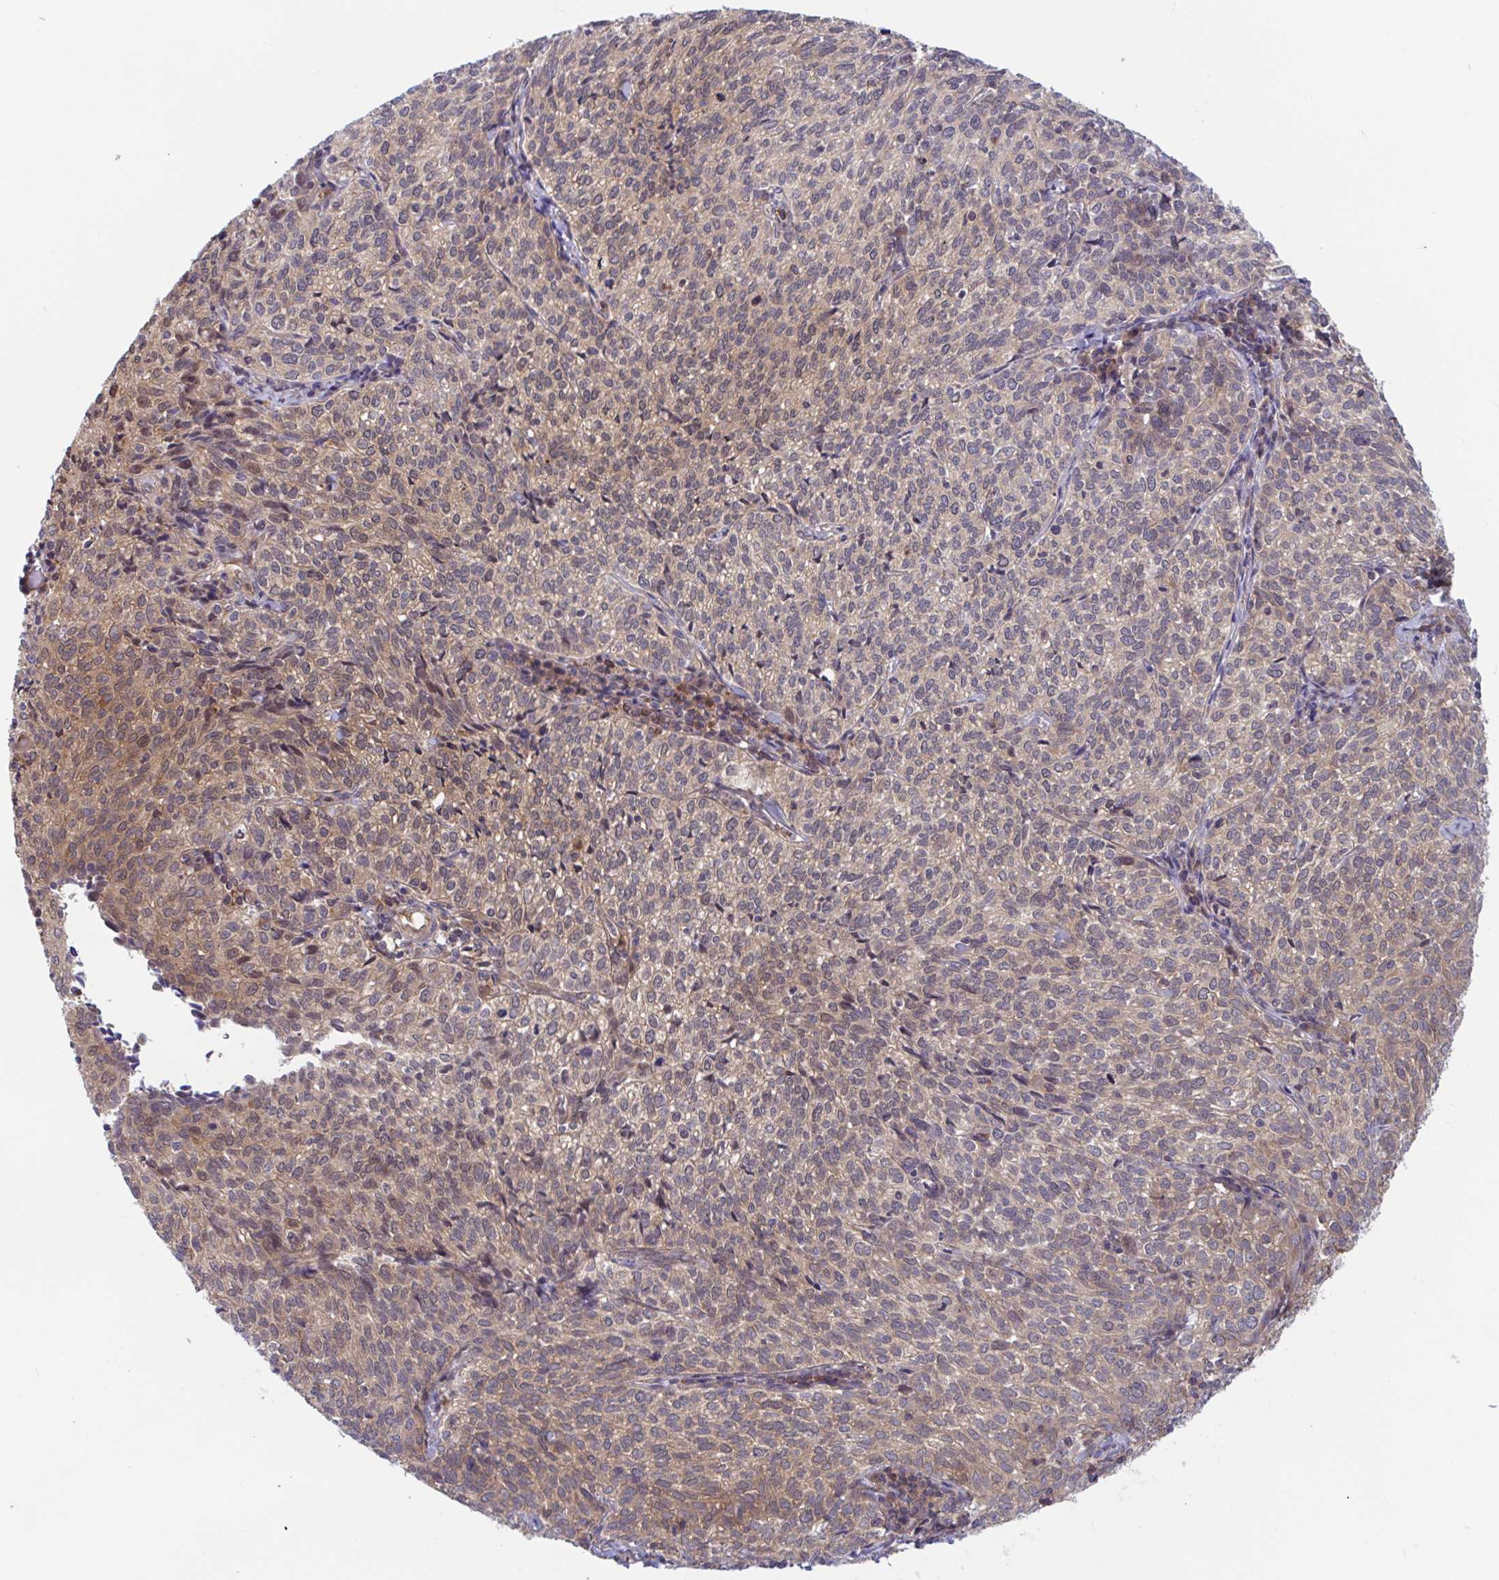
{"staining": {"intensity": "moderate", "quantity": "25%-75%", "location": "cytoplasmic/membranous,nuclear"}, "tissue": "cervical cancer", "cell_type": "Tumor cells", "image_type": "cancer", "snomed": [{"axis": "morphology", "description": "Normal tissue, NOS"}, {"axis": "morphology", "description": "Squamous cell carcinoma, NOS"}, {"axis": "topography", "description": "Vagina"}, {"axis": "topography", "description": "Cervix"}], "caption": "Moderate cytoplasmic/membranous and nuclear protein positivity is appreciated in approximately 25%-75% of tumor cells in cervical cancer. (Brightfield microscopy of DAB IHC at high magnification).", "gene": "LMNTD2", "patient": {"sex": "female", "age": 45}}